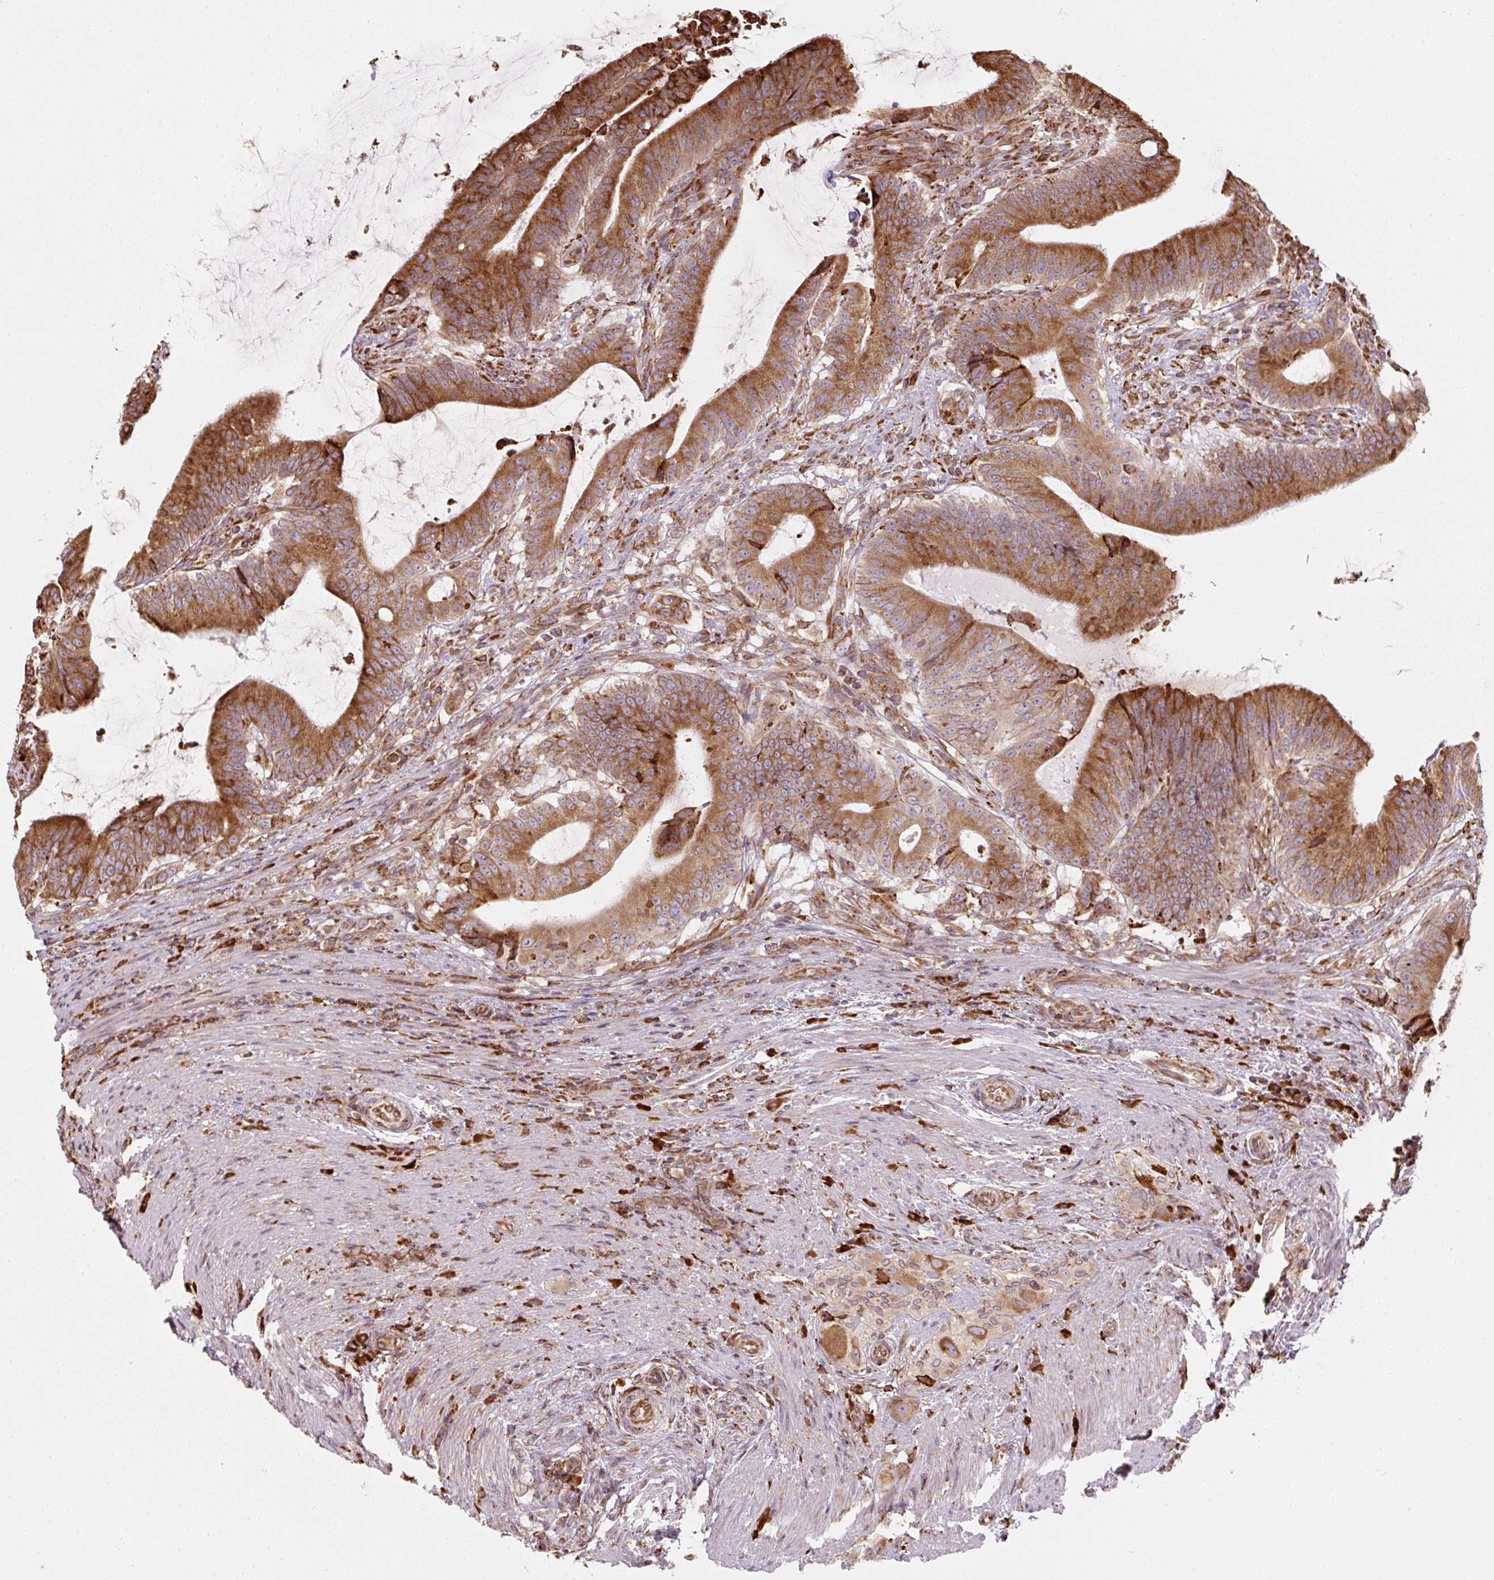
{"staining": {"intensity": "strong", "quantity": ">75%", "location": "cytoplasmic/membranous"}, "tissue": "colorectal cancer", "cell_type": "Tumor cells", "image_type": "cancer", "snomed": [{"axis": "morphology", "description": "Adenocarcinoma, NOS"}, {"axis": "topography", "description": "Colon"}], "caption": "Protein staining of colorectal adenocarcinoma tissue demonstrates strong cytoplasmic/membranous staining in about >75% of tumor cells.", "gene": "PRKCSH", "patient": {"sex": "female", "age": 43}}